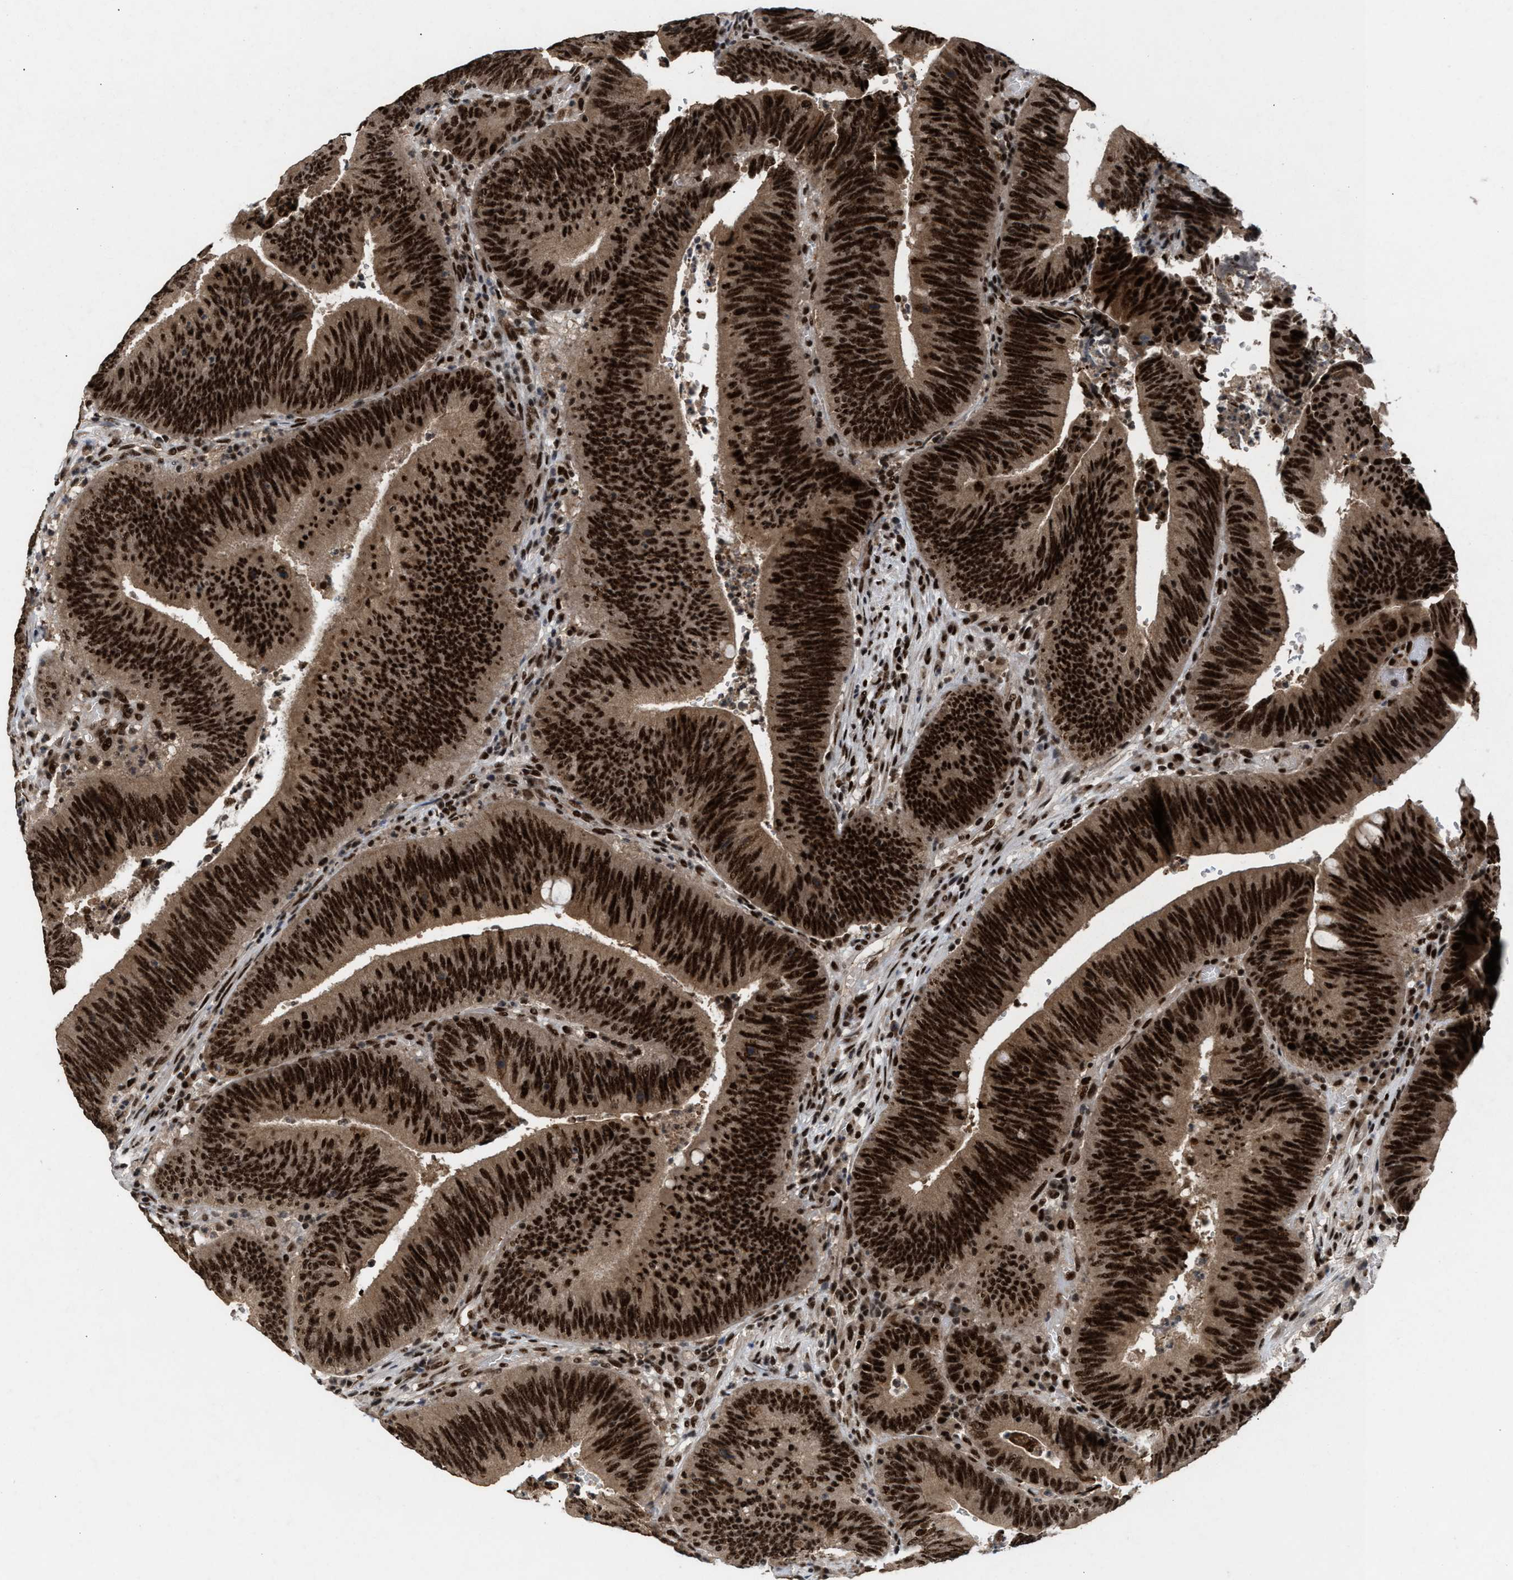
{"staining": {"intensity": "strong", "quantity": ">75%", "location": "cytoplasmic/membranous,nuclear"}, "tissue": "colorectal cancer", "cell_type": "Tumor cells", "image_type": "cancer", "snomed": [{"axis": "morphology", "description": "Normal tissue, NOS"}, {"axis": "morphology", "description": "Adenocarcinoma, NOS"}, {"axis": "topography", "description": "Rectum"}], "caption": "Tumor cells reveal high levels of strong cytoplasmic/membranous and nuclear positivity in approximately >75% of cells in colorectal adenocarcinoma. Ihc stains the protein of interest in brown and the nuclei are stained blue.", "gene": "PRPF4", "patient": {"sex": "female", "age": 66}}